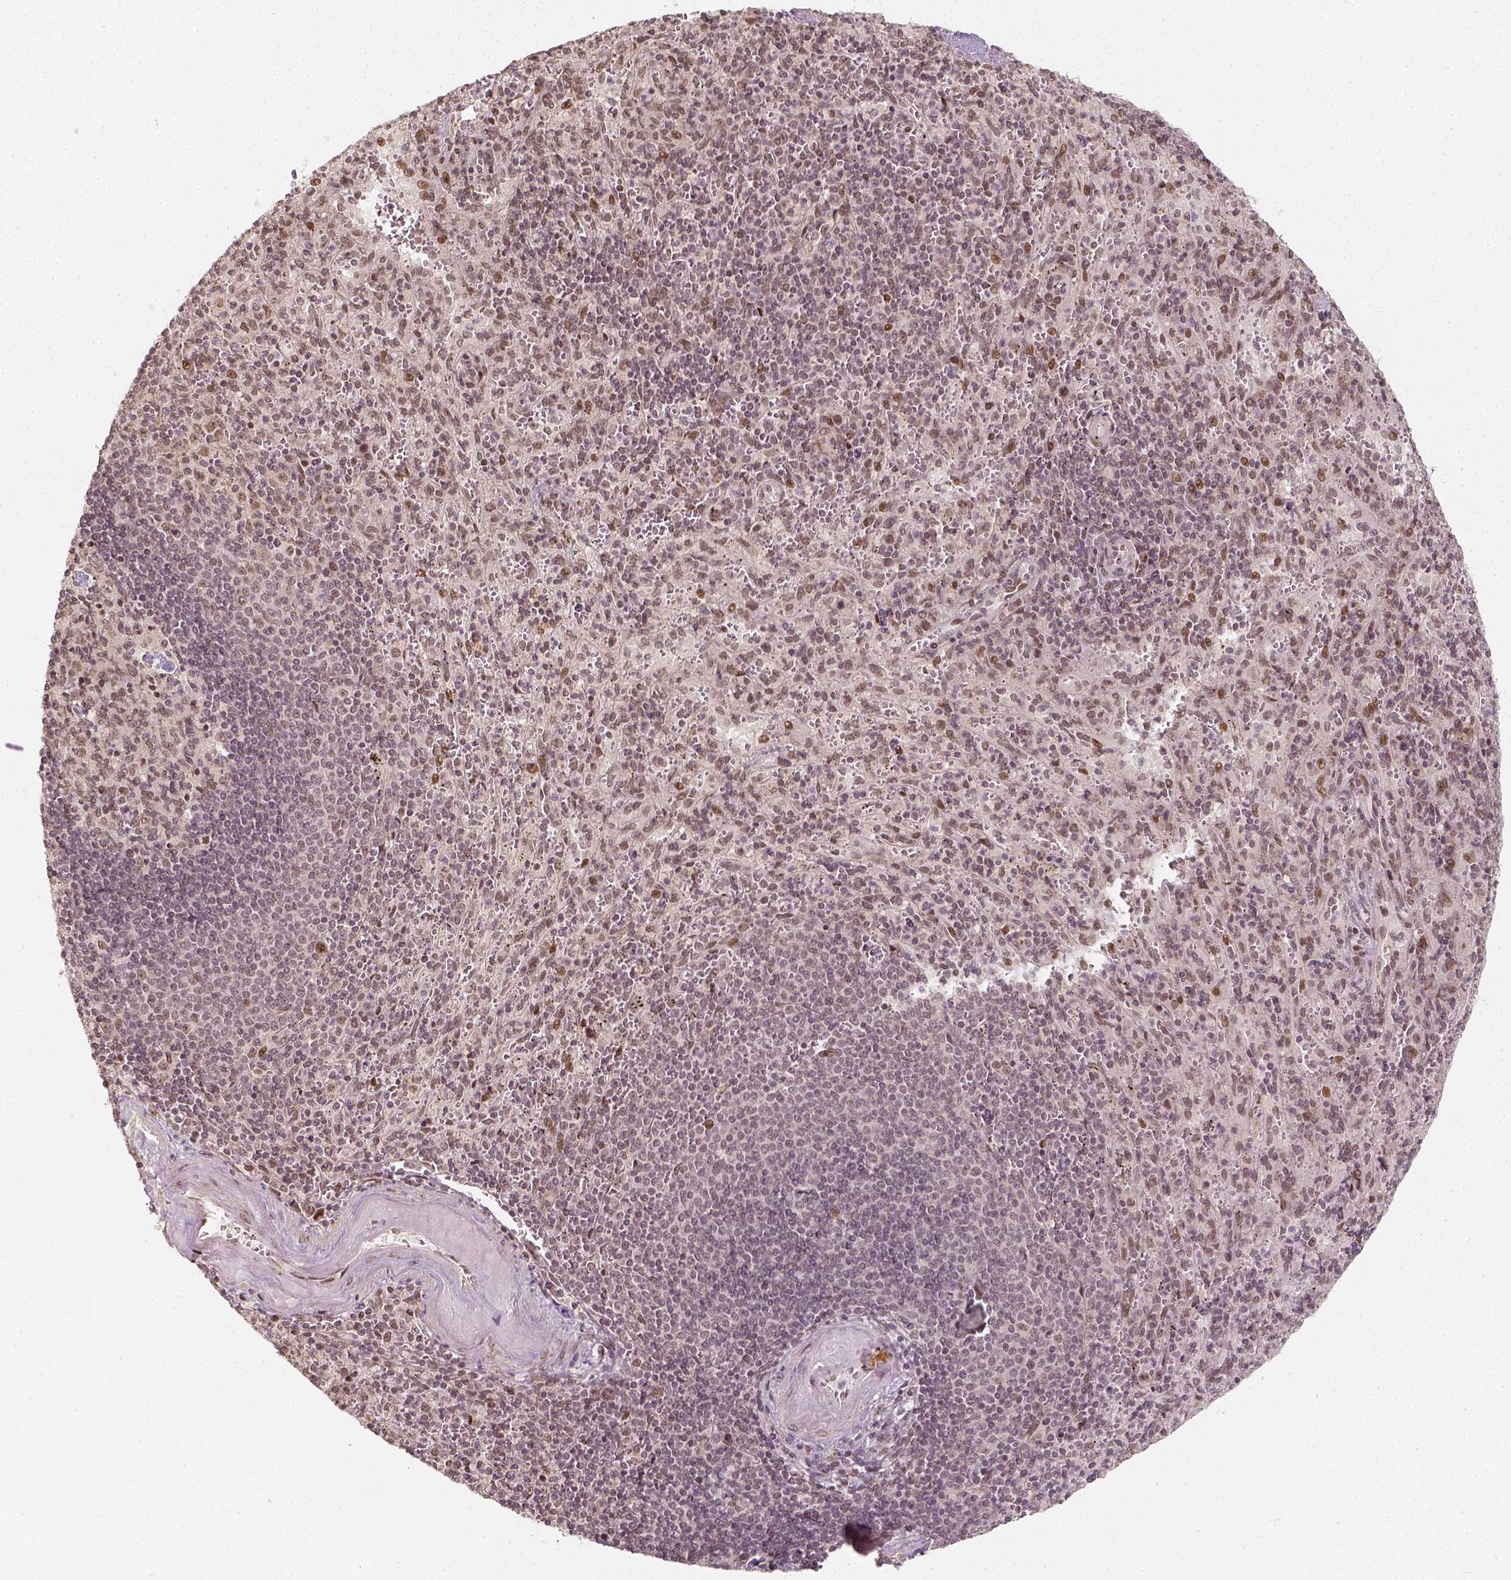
{"staining": {"intensity": "moderate", "quantity": "<25%", "location": "nuclear"}, "tissue": "spleen", "cell_type": "Cells in red pulp", "image_type": "normal", "snomed": [{"axis": "morphology", "description": "Normal tissue, NOS"}, {"axis": "topography", "description": "Spleen"}], "caption": "IHC image of unremarkable human spleen stained for a protein (brown), which demonstrates low levels of moderate nuclear expression in approximately <25% of cells in red pulp.", "gene": "ZMAT3", "patient": {"sex": "male", "age": 57}}